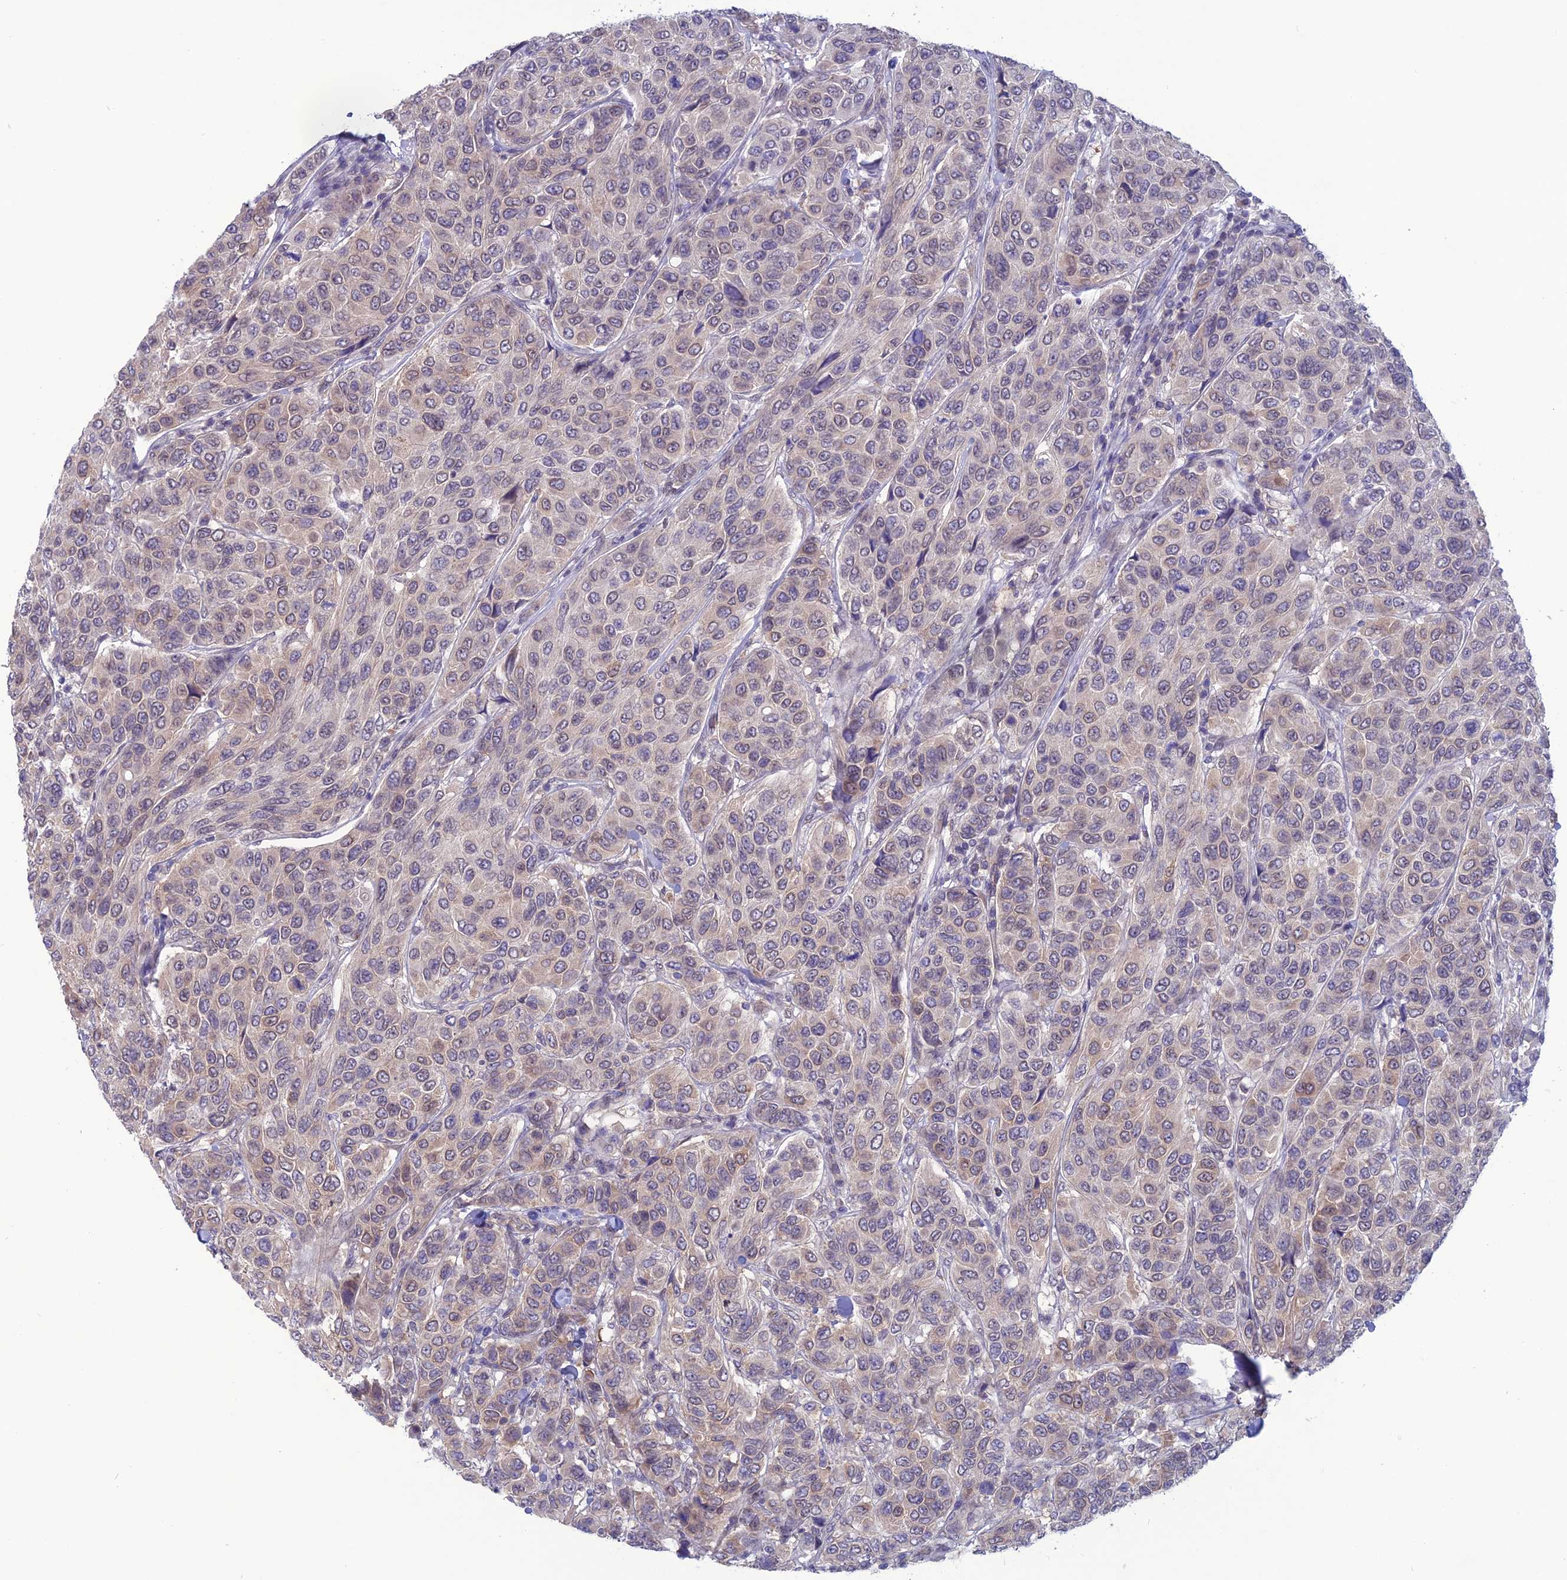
{"staining": {"intensity": "weak", "quantity": "25%-75%", "location": "cytoplasmic/membranous,nuclear"}, "tissue": "breast cancer", "cell_type": "Tumor cells", "image_type": "cancer", "snomed": [{"axis": "morphology", "description": "Duct carcinoma"}, {"axis": "topography", "description": "Breast"}], "caption": "A brown stain labels weak cytoplasmic/membranous and nuclear staining of a protein in breast intraductal carcinoma tumor cells. (DAB (3,3'-diaminobenzidine) IHC, brown staining for protein, blue staining for nuclei).", "gene": "WDR46", "patient": {"sex": "female", "age": 55}}